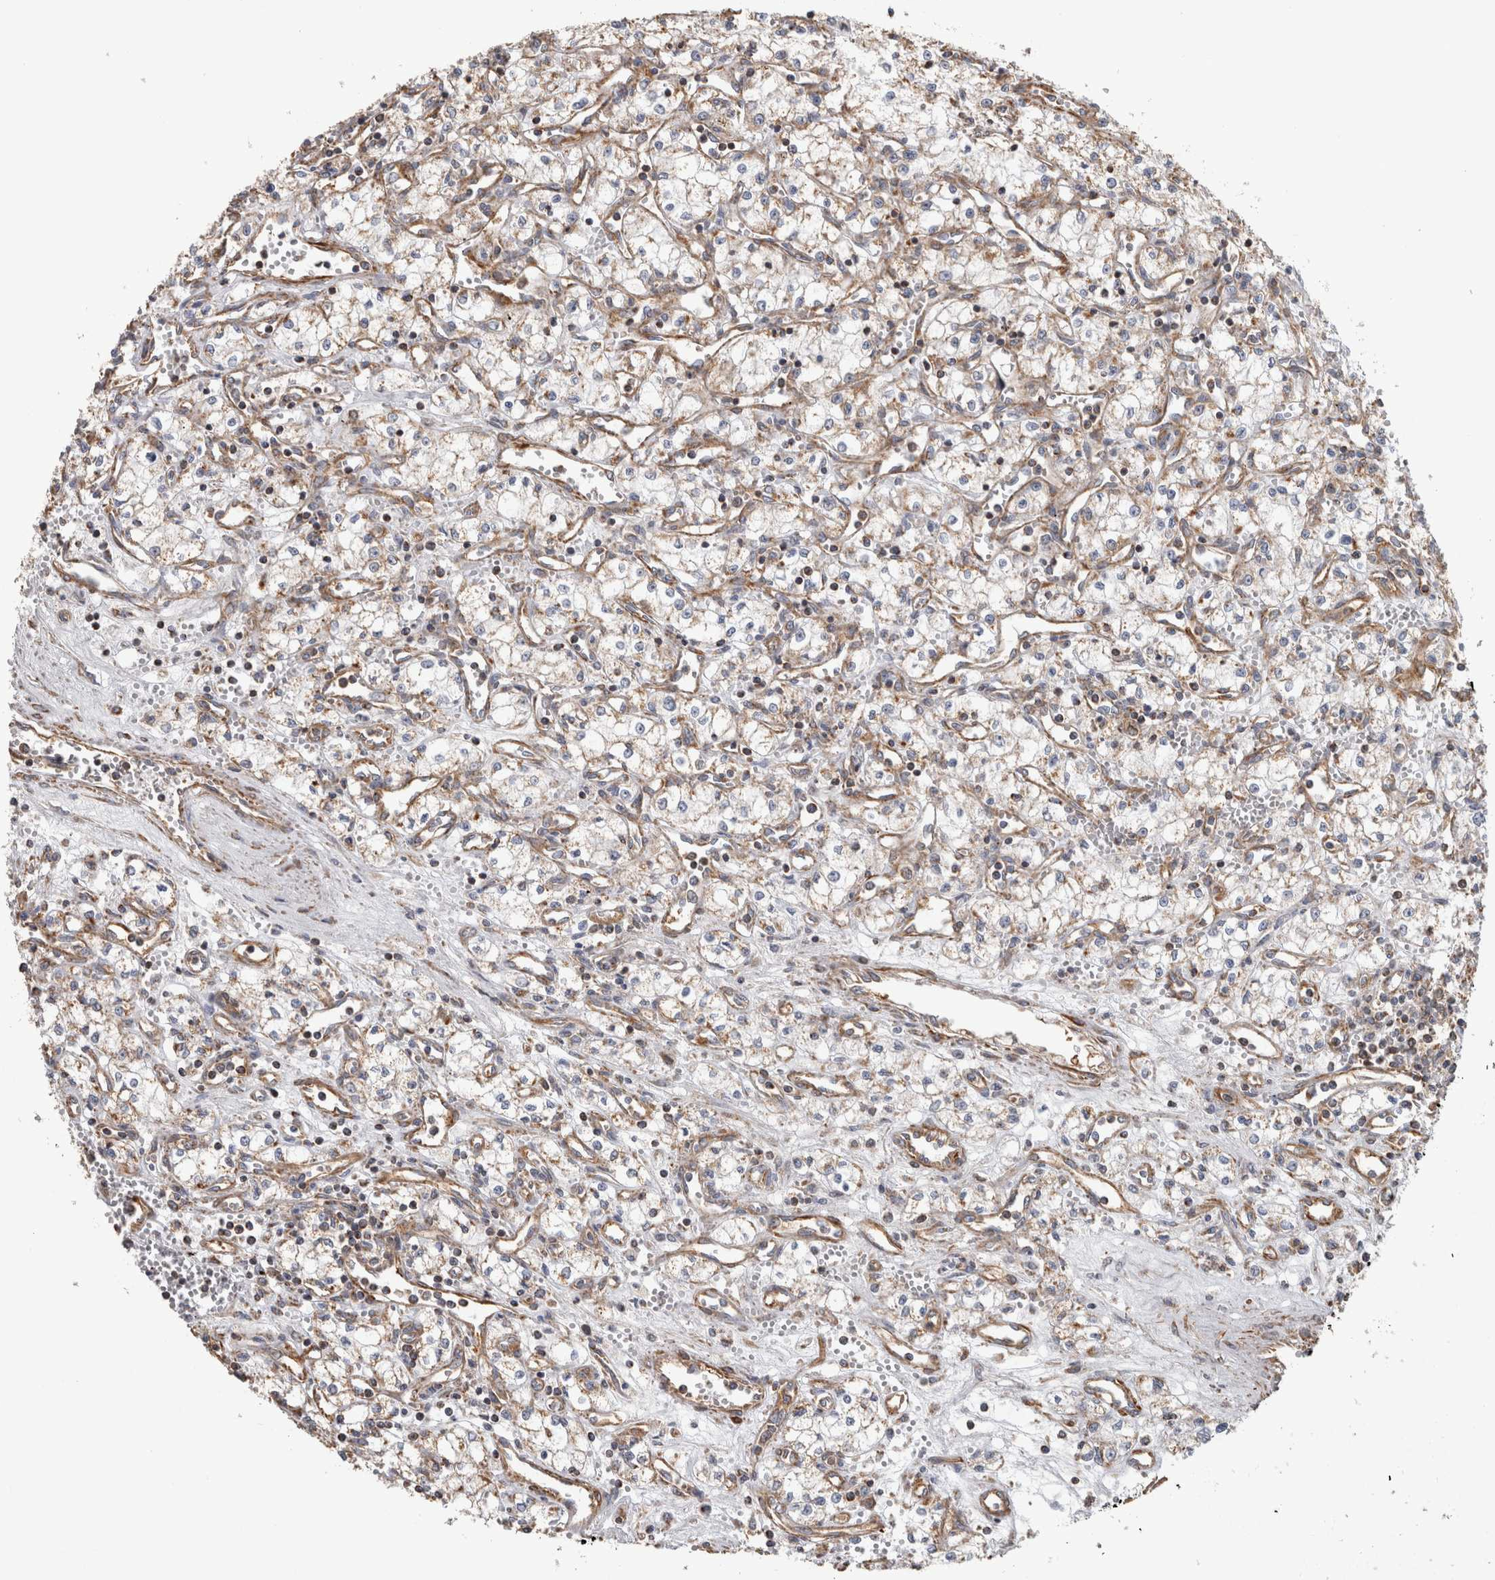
{"staining": {"intensity": "weak", "quantity": "<25%", "location": "cytoplasmic/membranous"}, "tissue": "renal cancer", "cell_type": "Tumor cells", "image_type": "cancer", "snomed": [{"axis": "morphology", "description": "Adenocarcinoma, NOS"}, {"axis": "topography", "description": "Kidney"}], "caption": "Tumor cells show no significant protein staining in renal cancer (adenocarcinoma).", "gene": "SFXN2", "patient": {"sex": "male", "age": 59}}